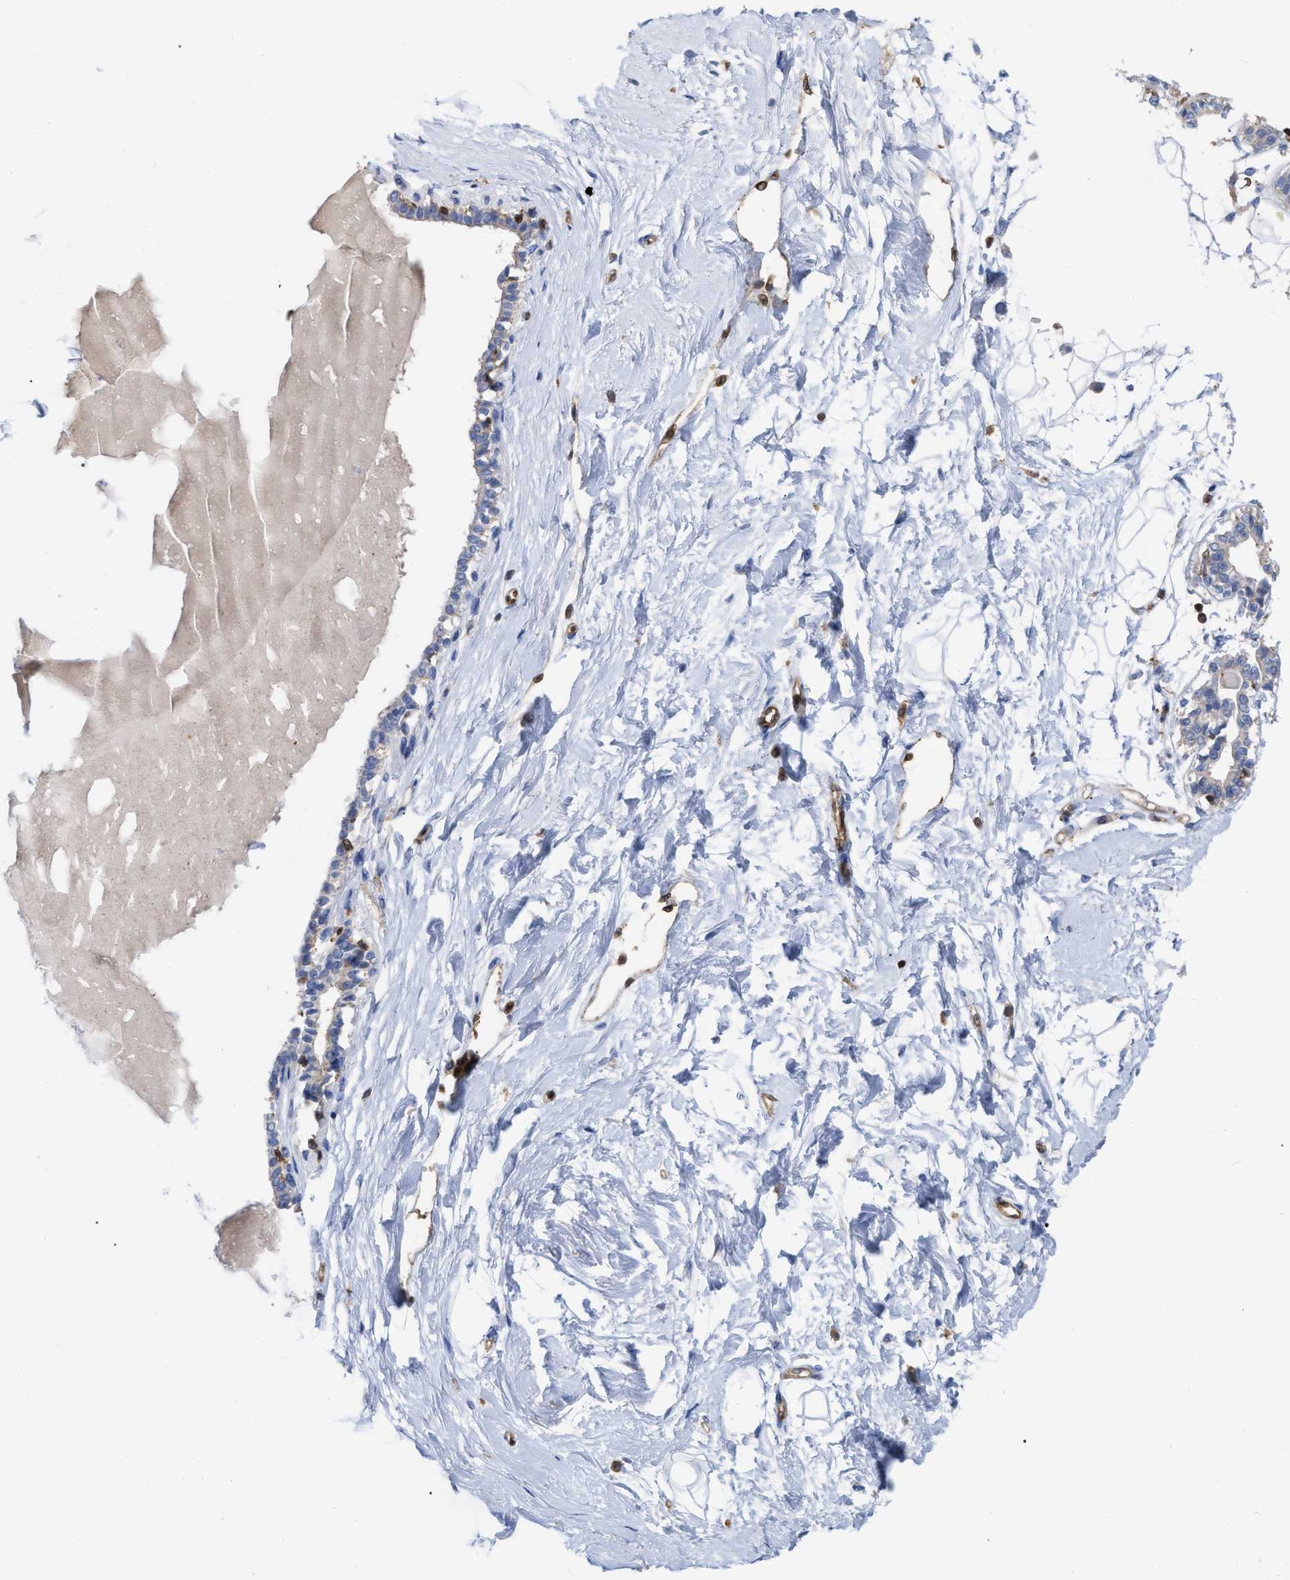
{"staining": {"intensity": "negative", "quantity": "none", "location": "none"}, "tissue": "breast", "cell_type": "Adipocytes", "image_type": "normal", "snomed": [{"axis": "morphology", "description": "Normal tissue, NOS"}, {"axis": "topography", "description": "Breast"}], "caption": "Adipocytes are negative for protein expression in benign human breast. (DAB IHC visualized using brightfield microscopy, high magnification).", "gene": "GIMAP4", "patient": {"sex": "female", "age": 45}}